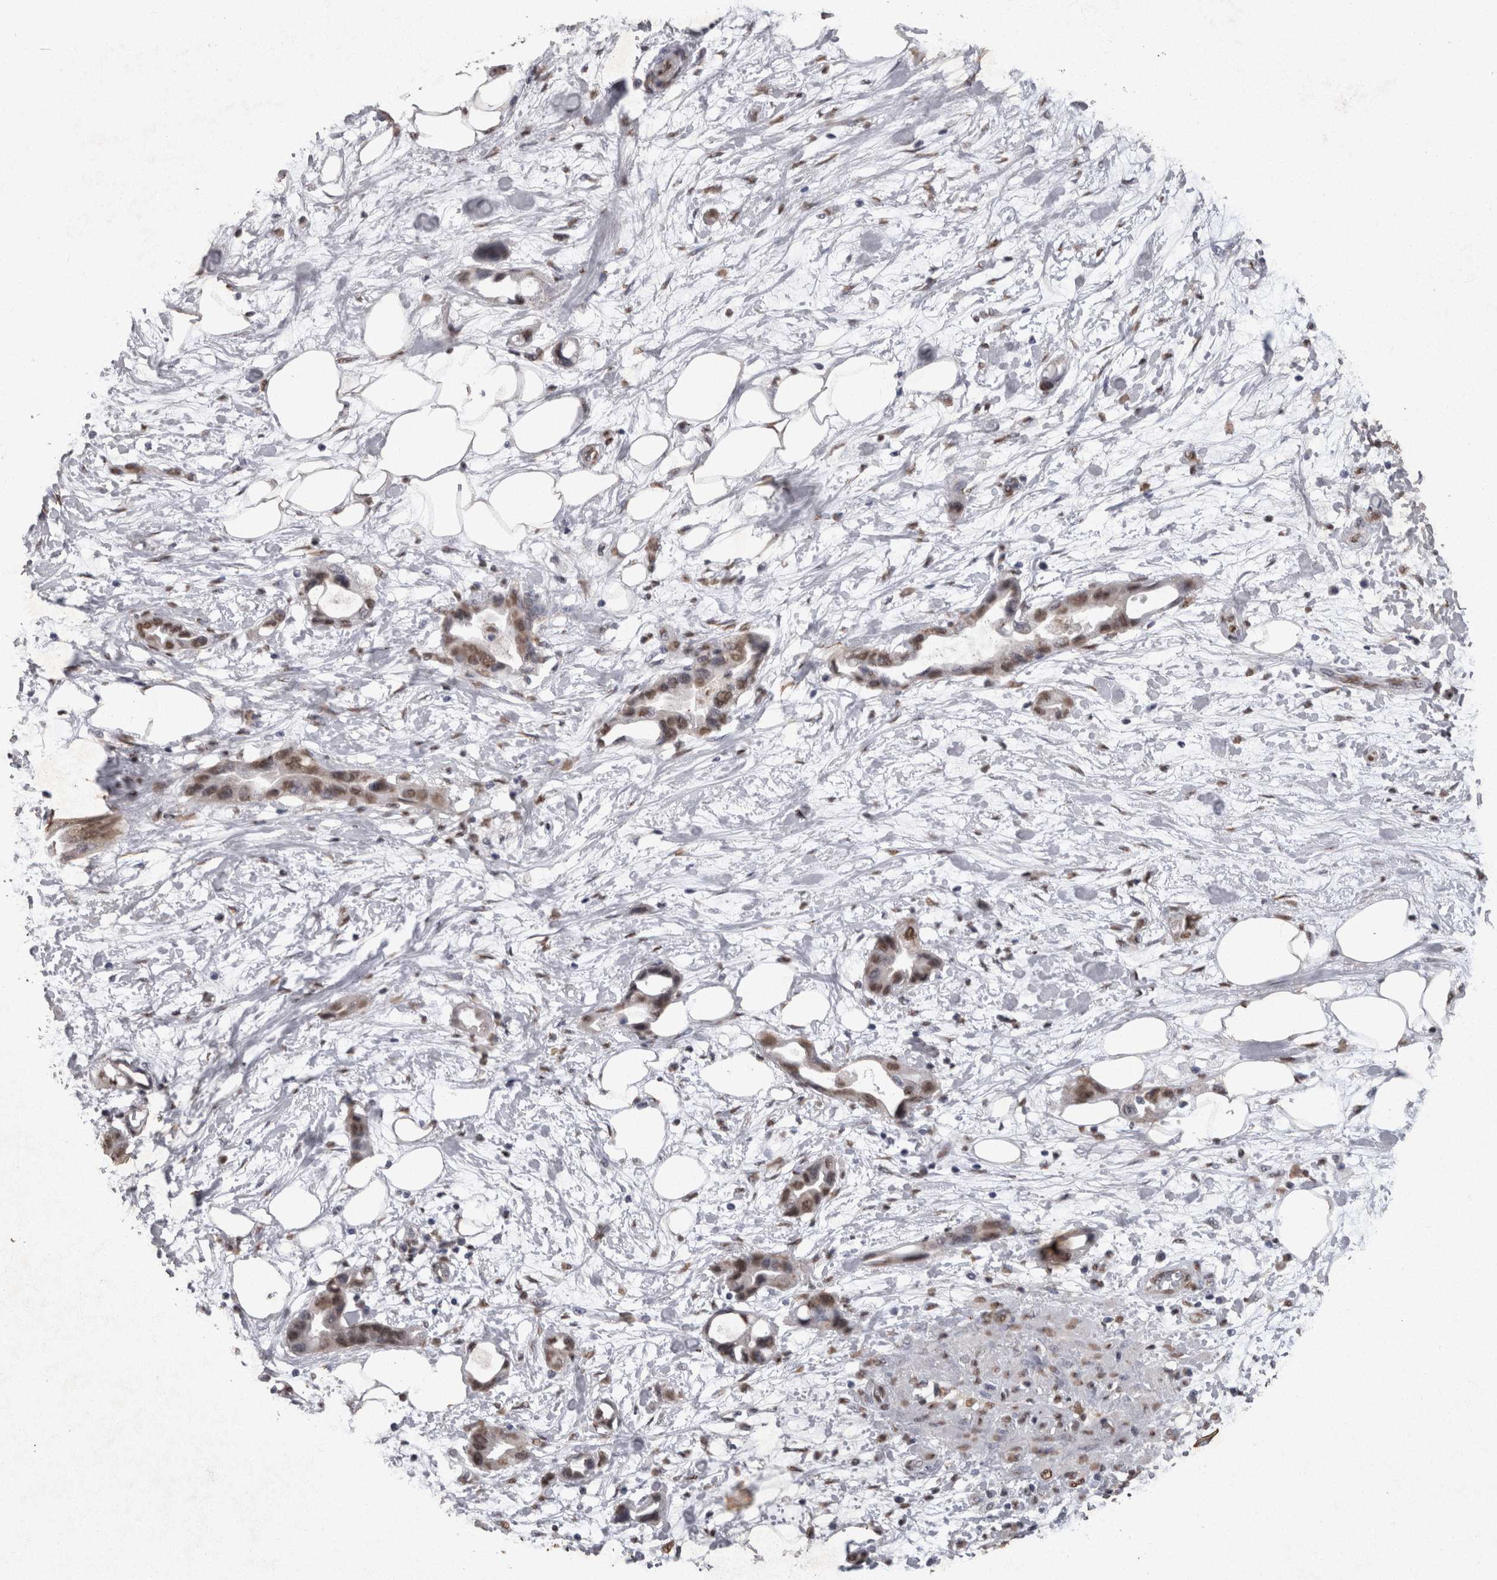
{"staining": {"intensity": "moderate", "quantity": ">75%", "location": "nuclear"}, "tissue": "pancreatic cancer", "cell_type": "Tumor cells", "image_type": "cancer", "snomed": [{"axis": "morphology", "description": "Adenocarcinoma, NOS"}, {"axis": "topography", "description": "Pancreas"}], "caption": "Protein staining of pancreatic cancer tissue exhibits moderate nuclear staining in about >75% of tumor cells.", "gene": "SMAD7", "patient": {"sex": "female", "age": 57}}